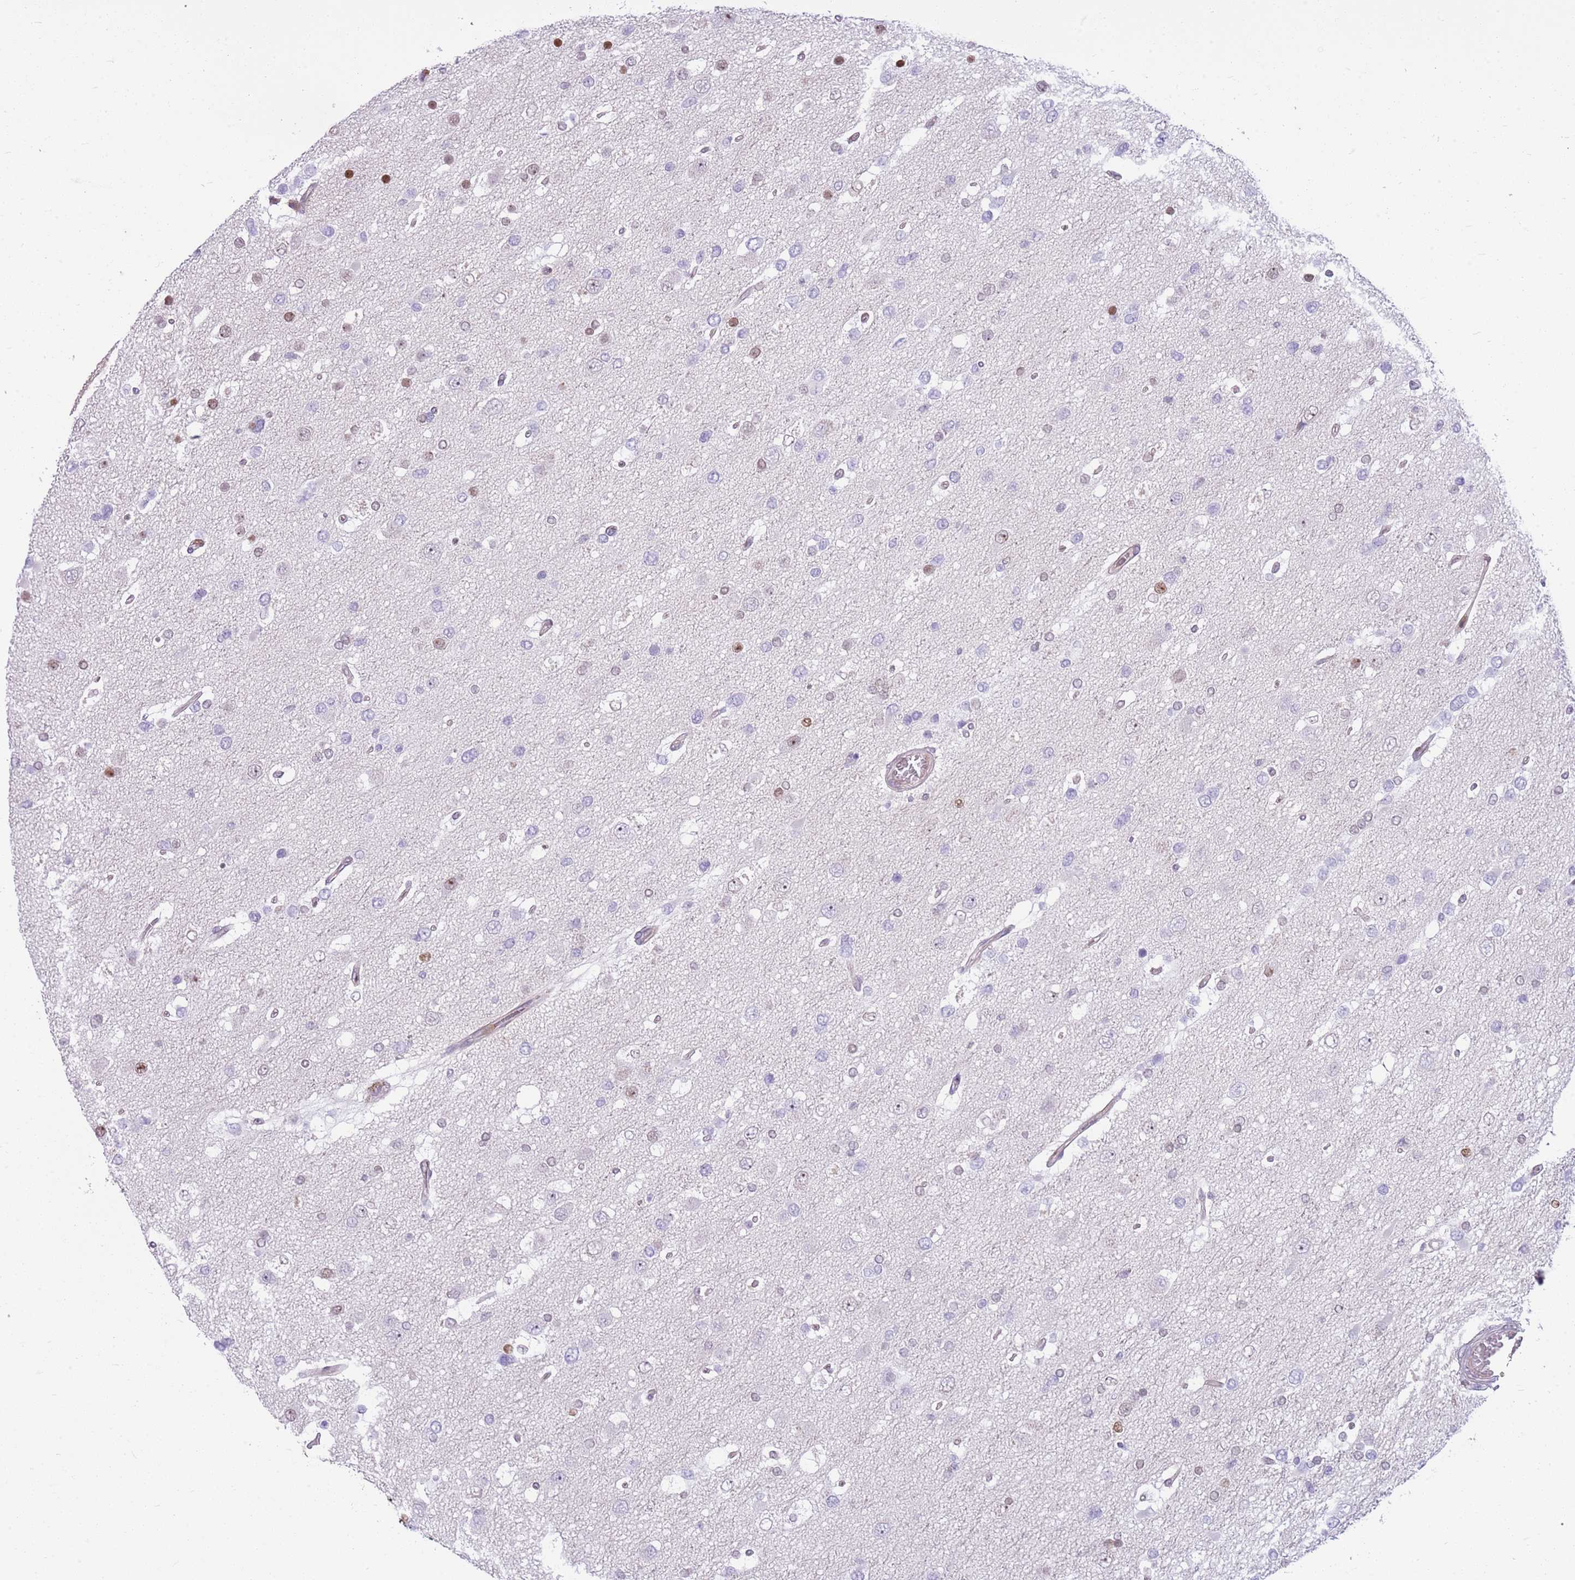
{"staining": {"intensity": "moderate", "quantity": "<25%", "location": "nuclear"}, "tissue": "glioma", "cell_type": "Tumor cells", "image_type": "cancer", "snomed": [{"axis": "morphology", "description": "Glioma, malignant, High grade"}, {"axis": "topography", "description": "Brain"}], "caption": "A high-resolution photomicrograph shows IHC staining of glioma, which displays moderate nuclear staining in about <25% of tumor cells.", "gene": "DHX32", "patient": {"sex": "male", "age": 53}}